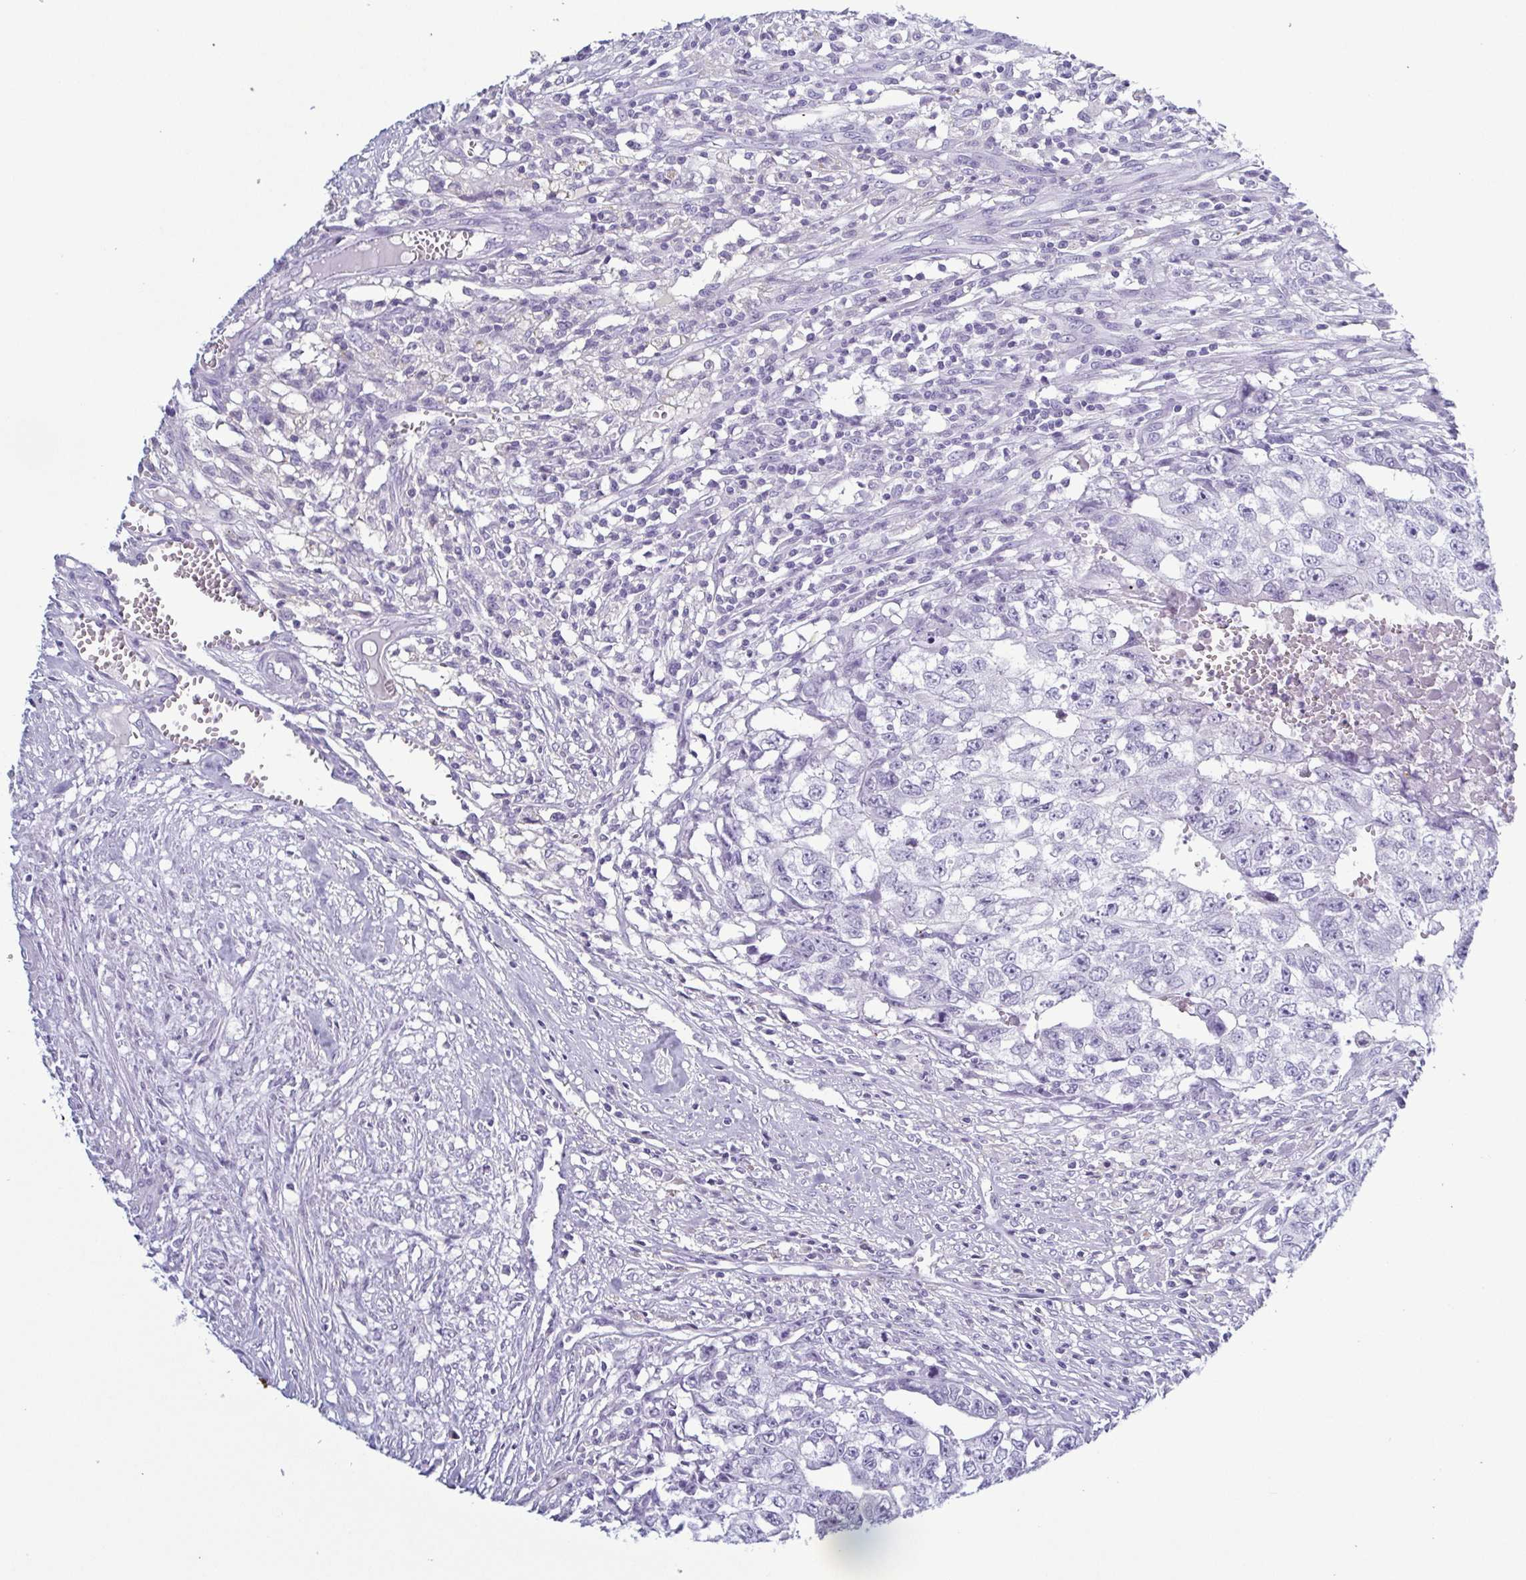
{"staining": {"intensity": "negative", "quantity": "none", "location": "none"}, "tissue": "testis cancer", "cell_type": "Tumor cells", "image_type": "cancer", "snomed": [{"axis": "morphology", "description": "Carcinoma, Embryonal, NOS"}, {"axis": "morphology", "description": "Teratoma, malignant, NOS"}, {"axis": "topography", "description": "Testis"}], "caption": "Tumor cells are negative for brown protein staining in testis cancer.", "gene": "KRT10", "patient": {"sex": "male", "age": 24}}